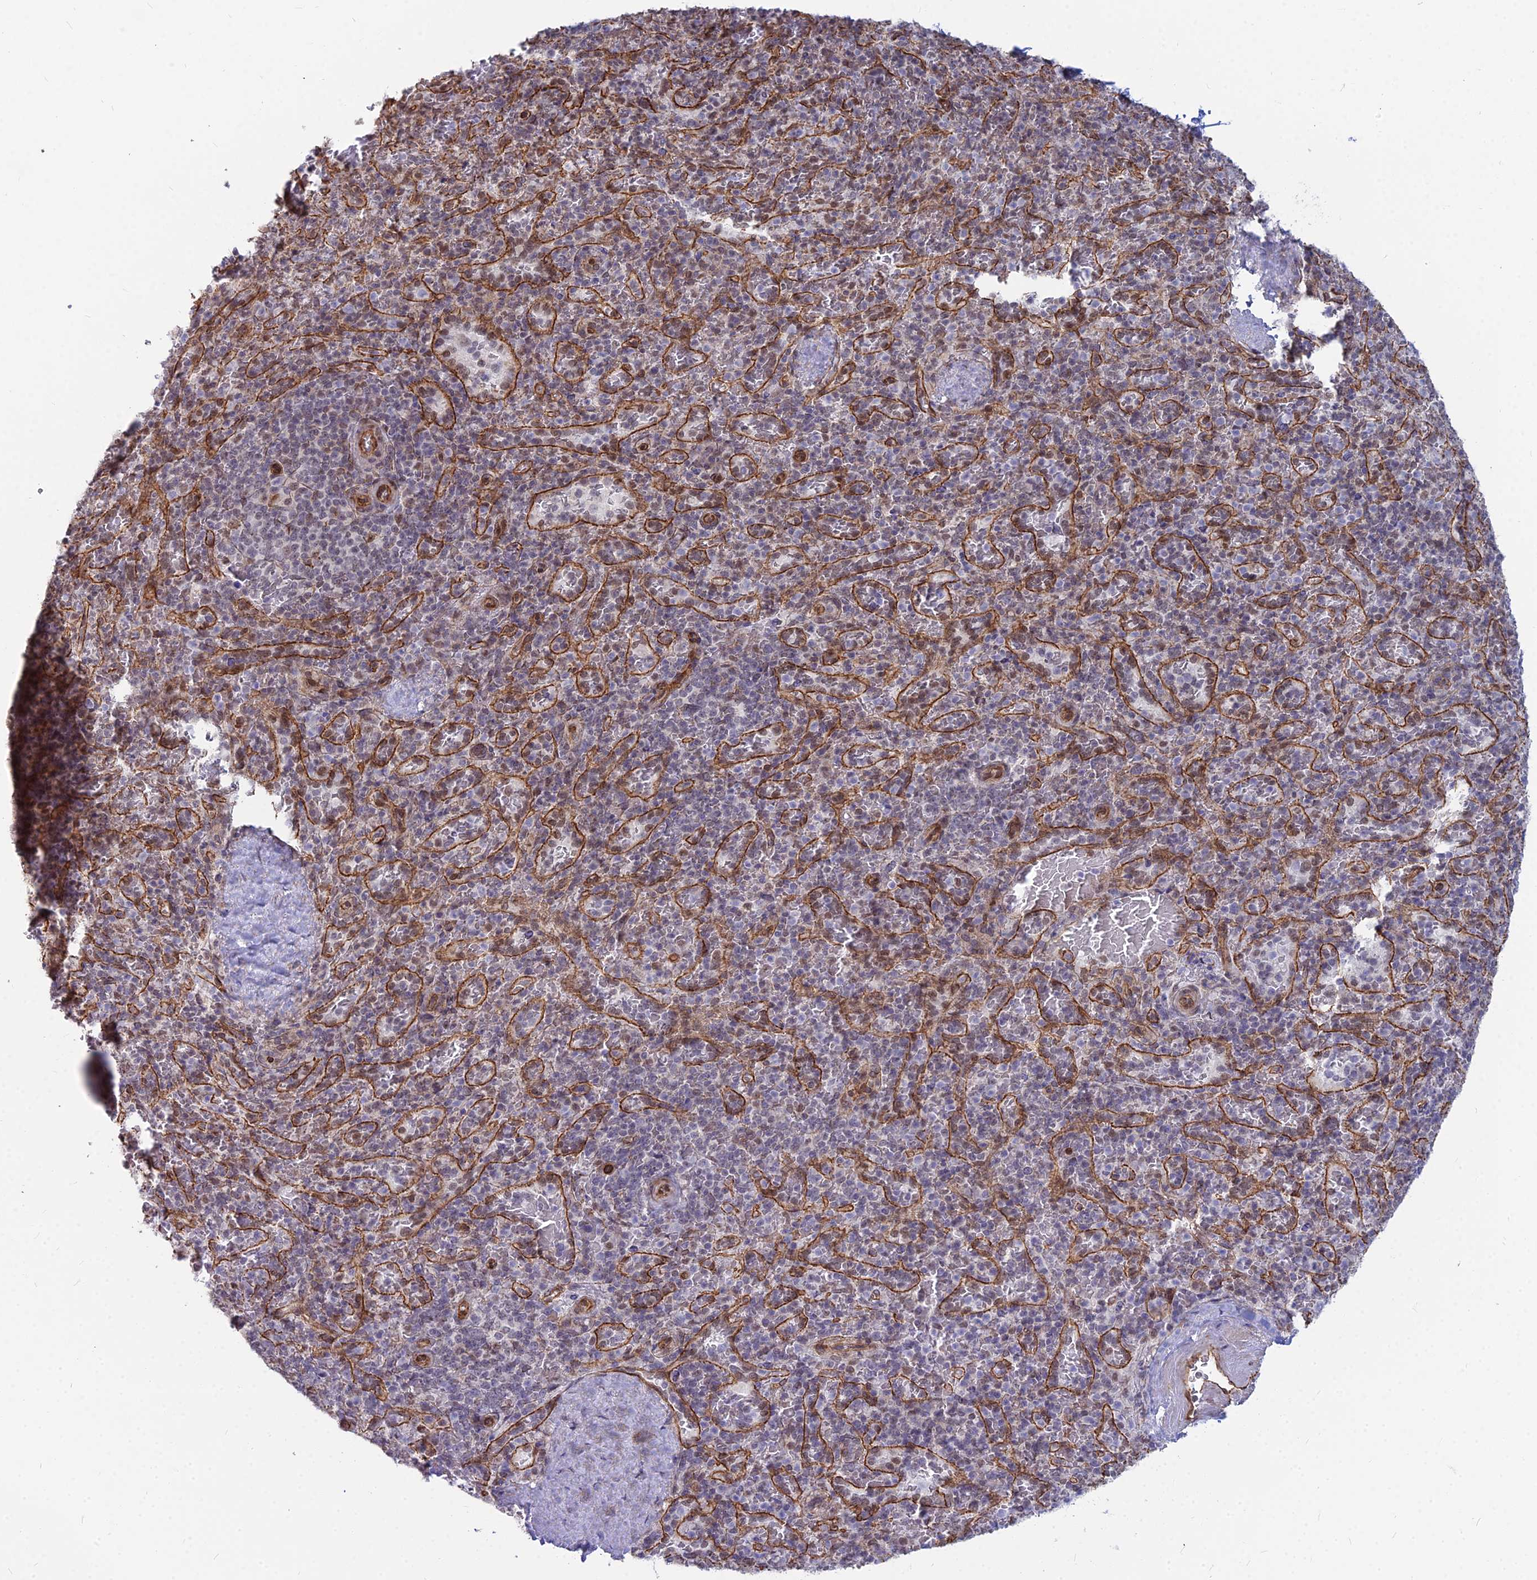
{"staining": {"intensity": "weak", "quantity": "<25%", "location": "nuclear"}, "tissue": "spleen", "cell_type": "Cells in red pulp", "image_type": "normal", "snomed": [{"axis": "morphology", "description": "Normal tissue, NOS"}, {"axis": "topography", "description": "Spleen"}], "caption": "This is a micrograph of immunohistochemistry staining of normal spleen, which shows no staining in cells in red pulp.", "gene": "YJU2", "patient": {"sex": "male", "age": 82}}